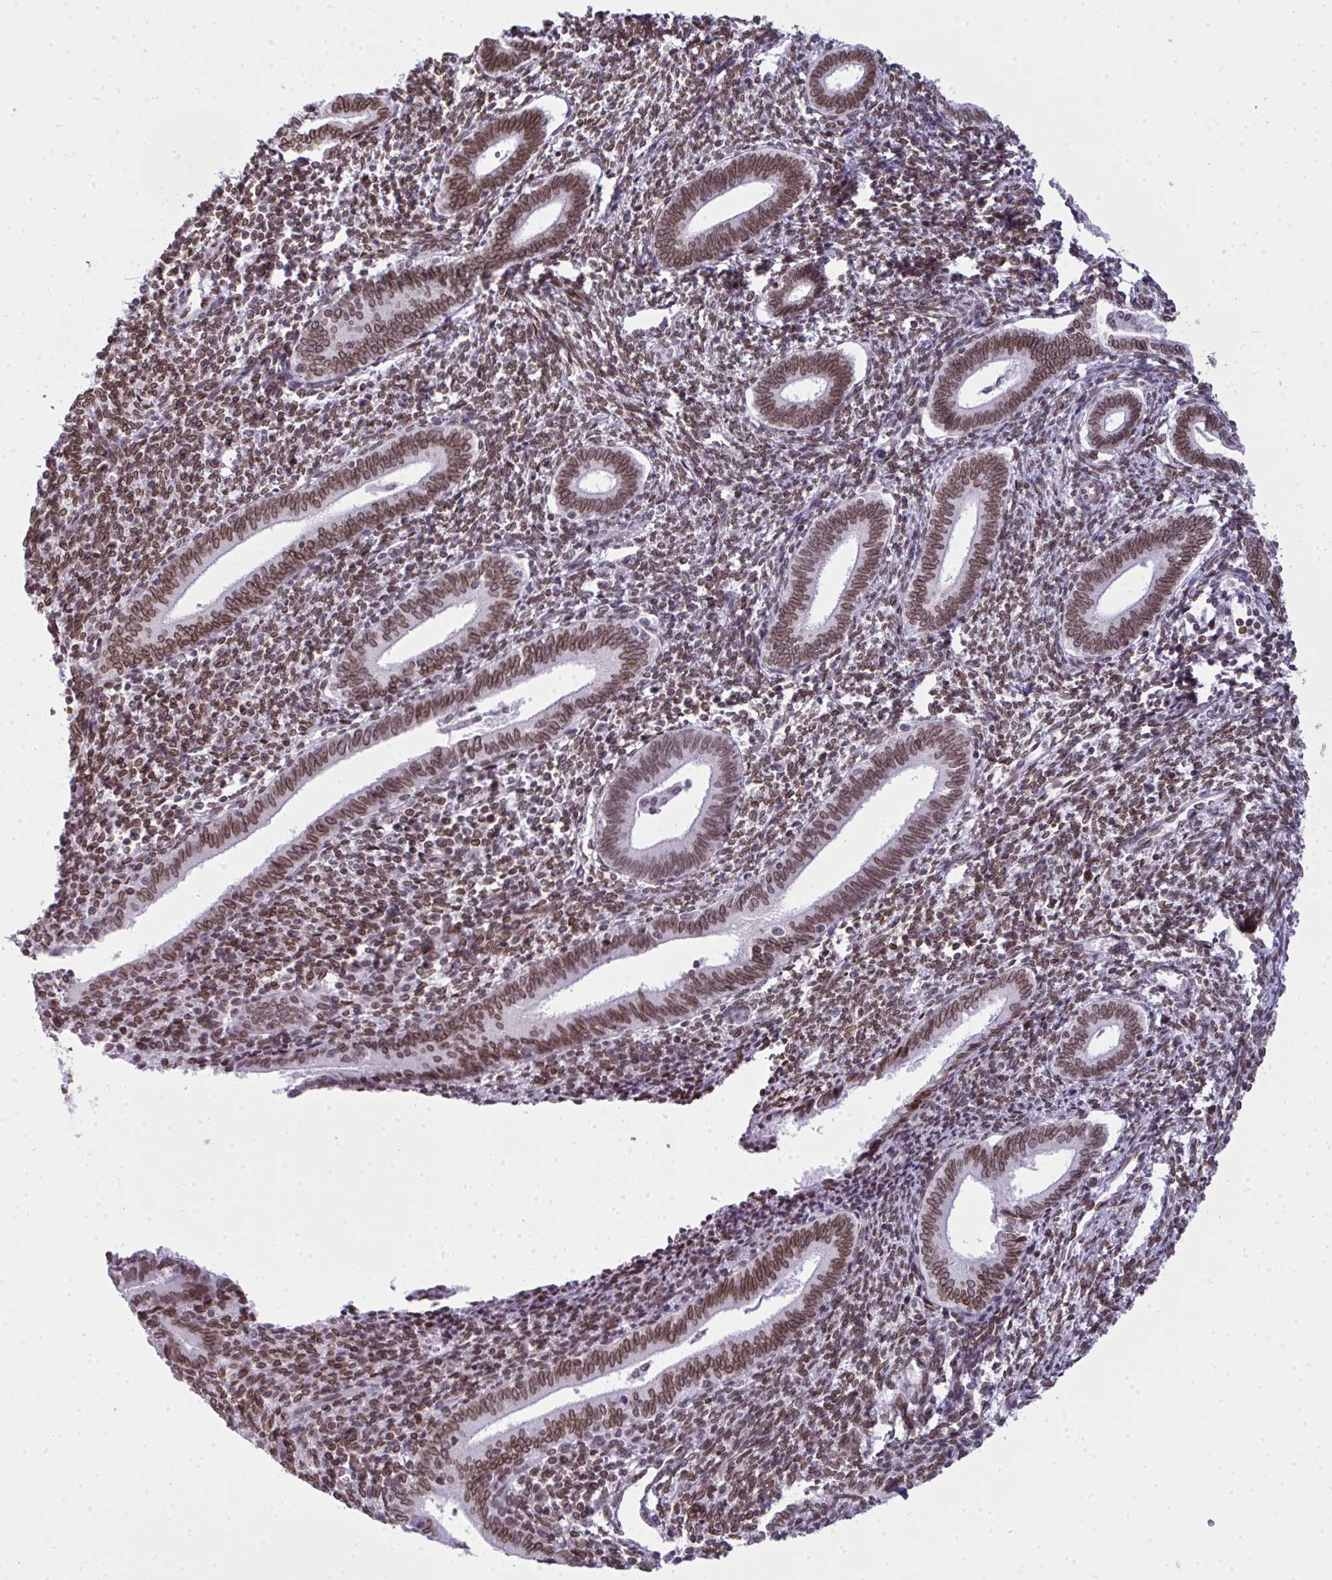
{"staining": {"intensity": "moderate", "quantity": ">75%", "location": "cytoplasmic/membranous,nuclear"}, "tissue": "endometrium", "cell_type": "Cells in endometrial stroma", "image_type": "normal", "snomed": [{"axis": "morphology", "description": "Normal tissue, NOS"}, {"axis": "topography", "description": "Endometrium"}], "caption": "There is medium levels of moderate cytoplasmic/membranous,nuclear positivity in cells in endometrial stroma of unremarkable endometrium, as demonstrated by immunohistochemical staining (brown color).", "gene": "LMNB2", "patient": {"sex": "female", "age": 41}}